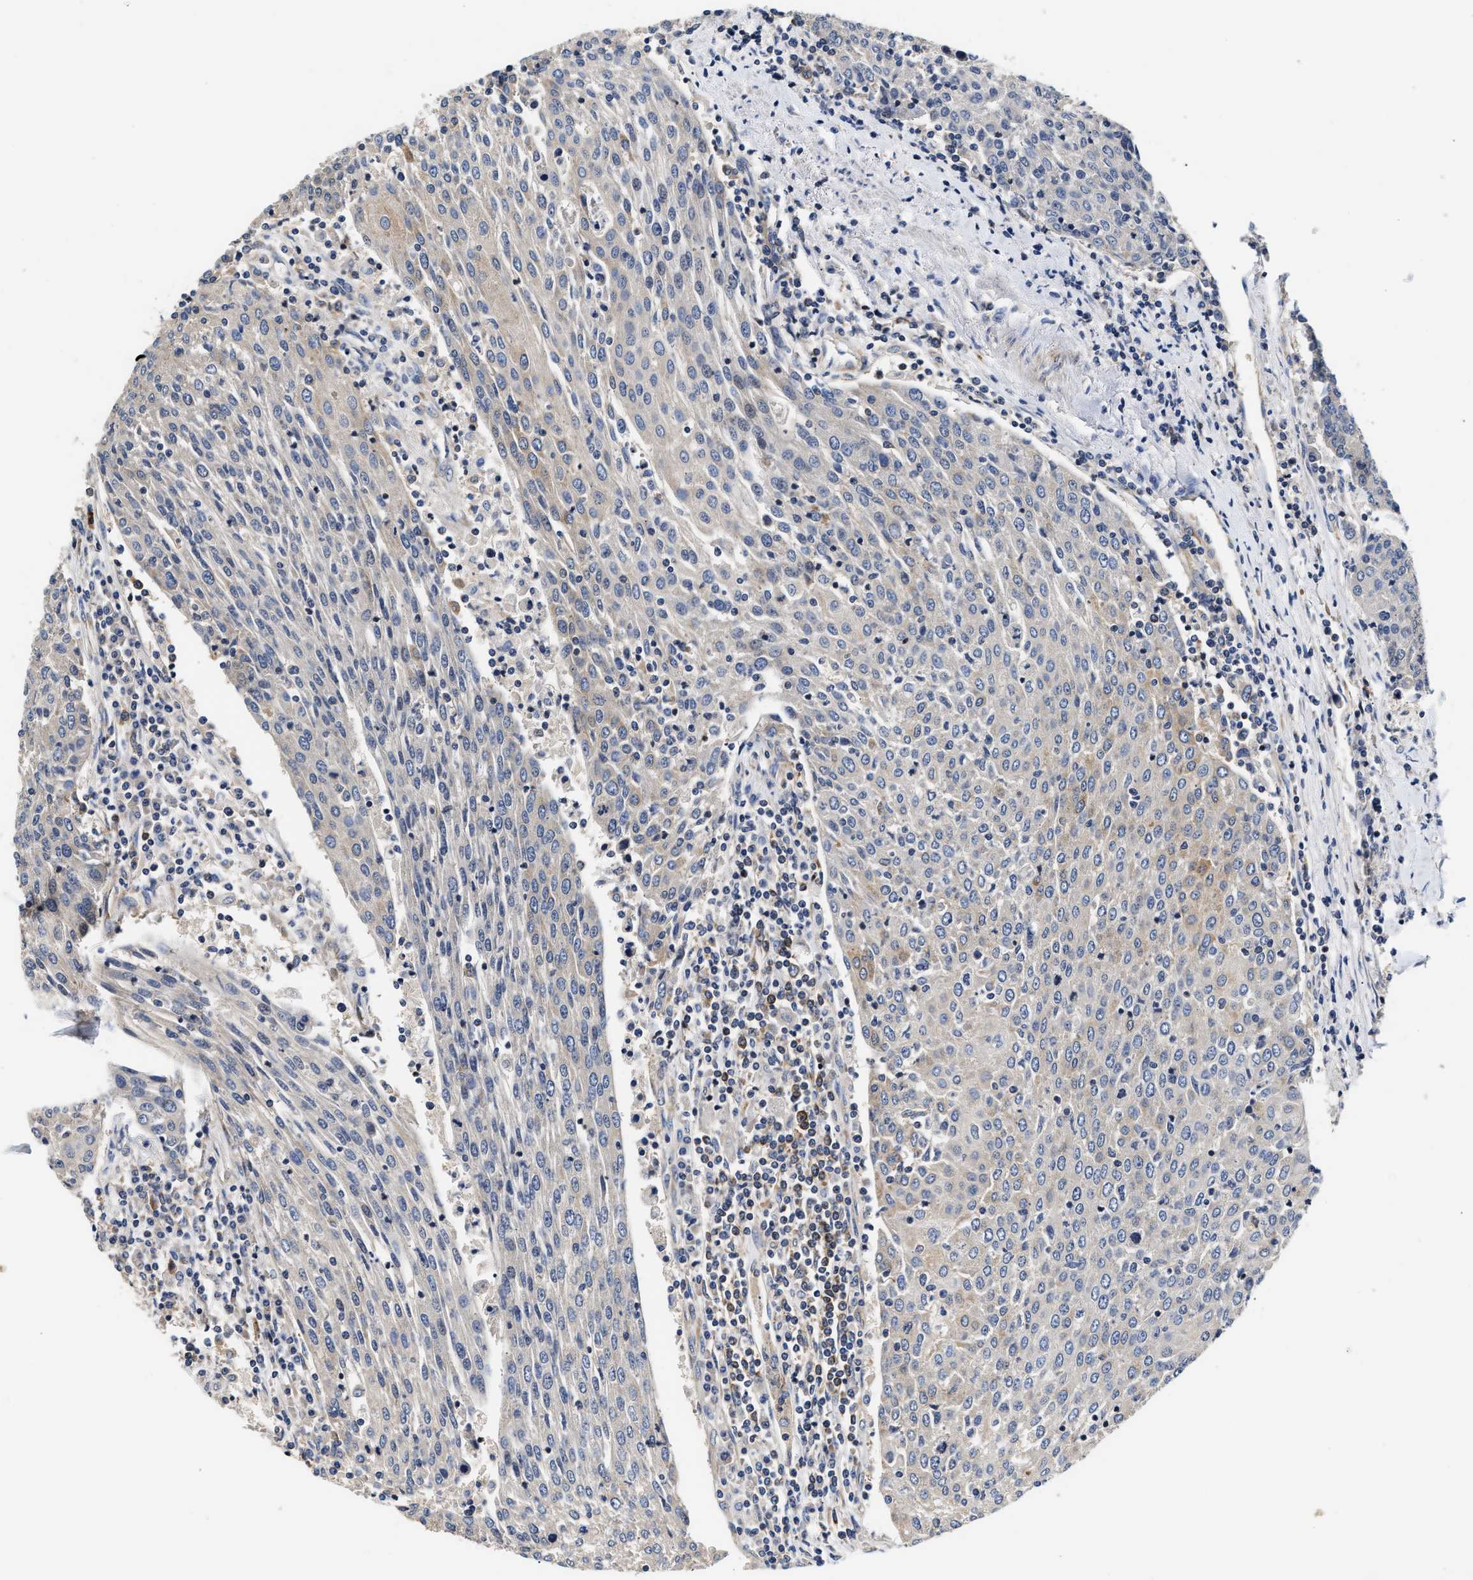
{"staining": {"intensity": "negative", "quantity": "none", "location": "none"}, "tissue": "urothelial cancer", "cell_type": "Tumor cells", "image_type": "cancer", "snomed": [{"axis": "morphology", "description": "Urothelial carcinoma, High grade"}, {"axis": "topography", "description": "Urinary bladder"}], "caption": "Immunohistochemical staining of urothelial cancer reveals no significant staining in tumor cells.", "gene": "TEX2", "patient": {"sex": "female", "age": 85}}